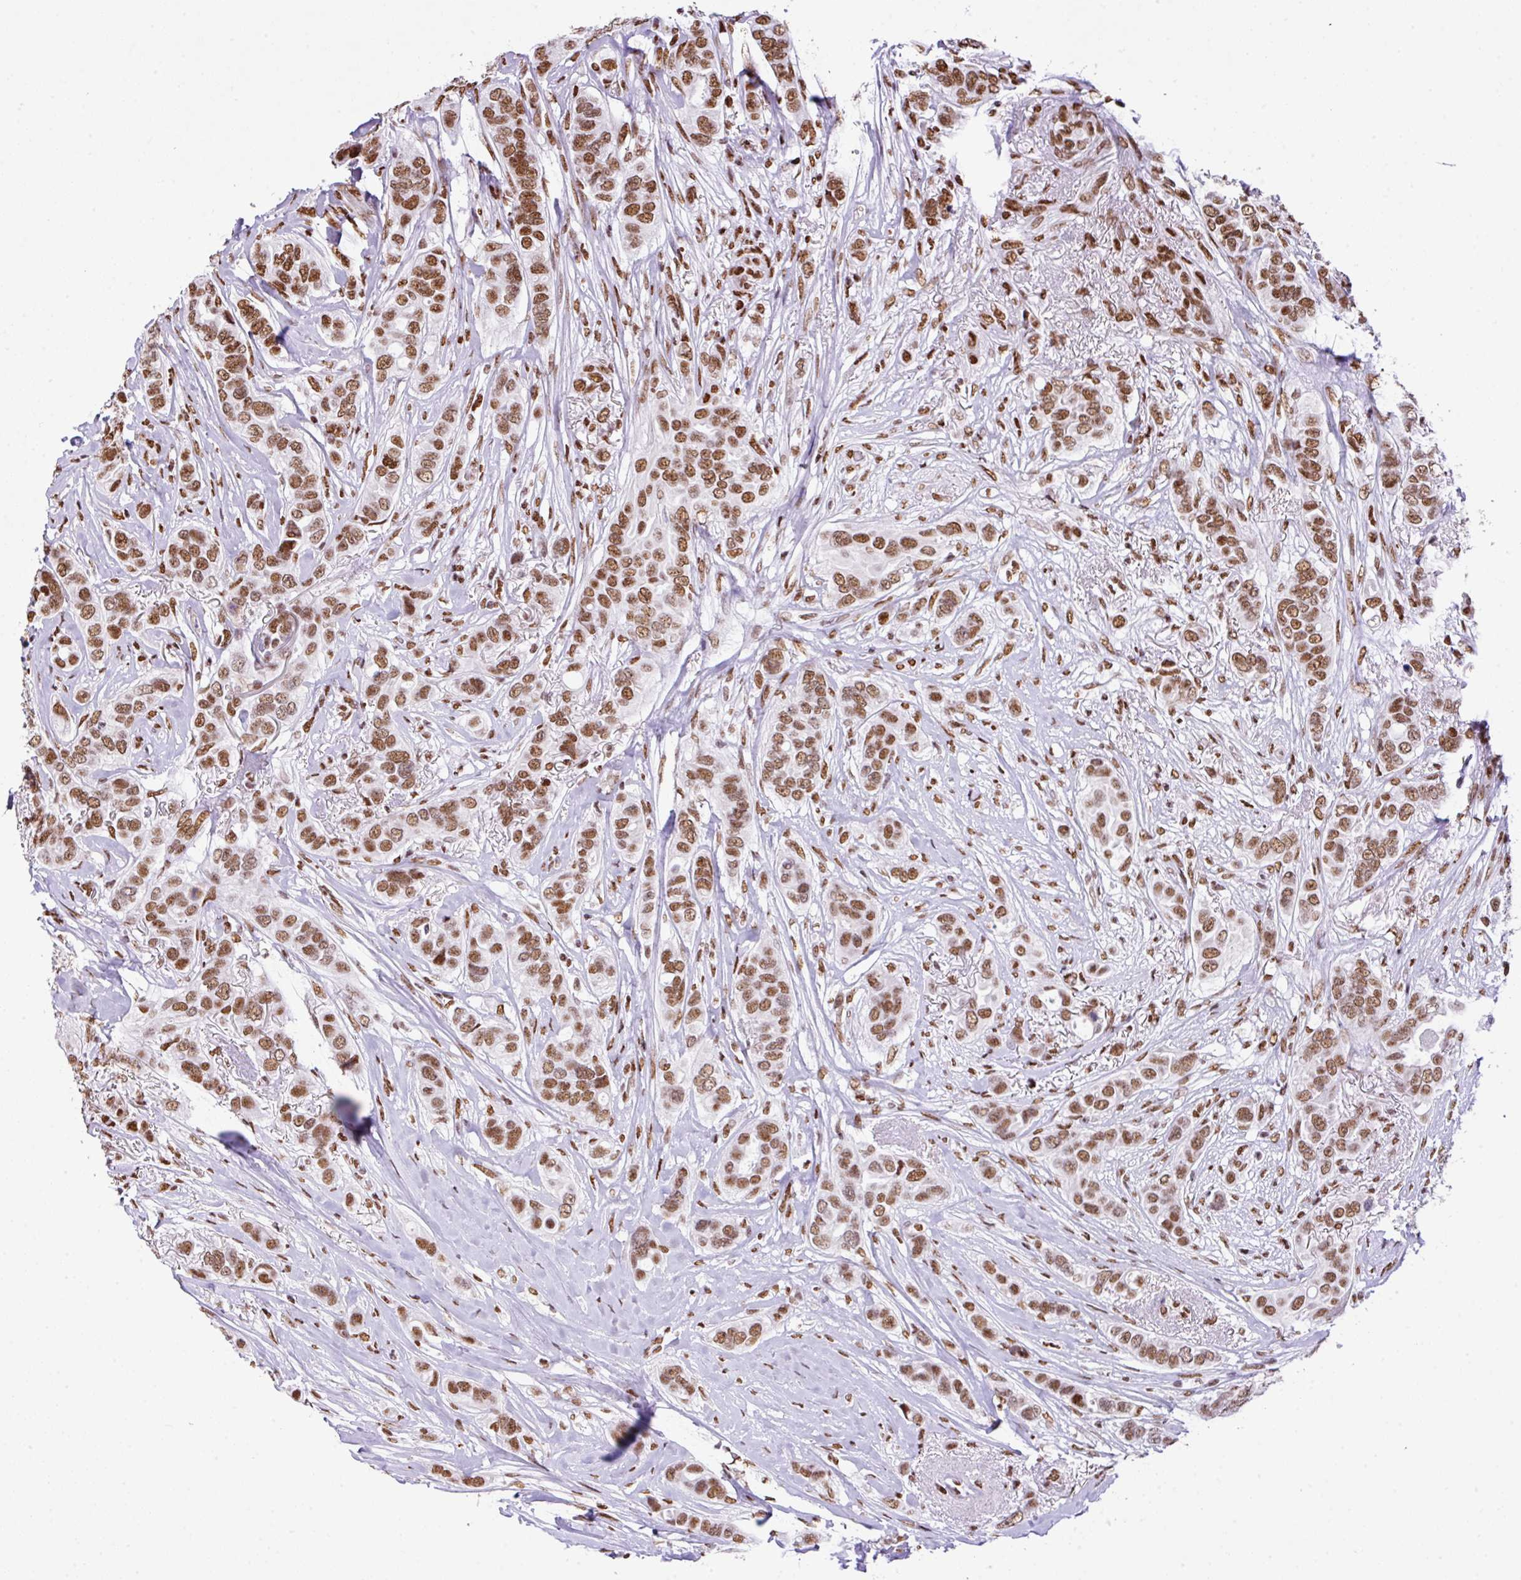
{"staining": {"intensity": "moderate", "quantity": ">75%", "location": "nuclear"}, "tissue": "breast cancer", "cell_type": "Tumor cells", "image_type": "cancer", "snomed": [{"axis": "morphology", "description": "Lobular carcinoma"}, {"axis": "topography", "description": "Breast"}], "caption": "Breast cancer (lobular carcinoma) stained with a protein marker reveals moderate staining in tumor cells.", "gene": "RARG", "patient": {"sex": "female", "age": 51}}